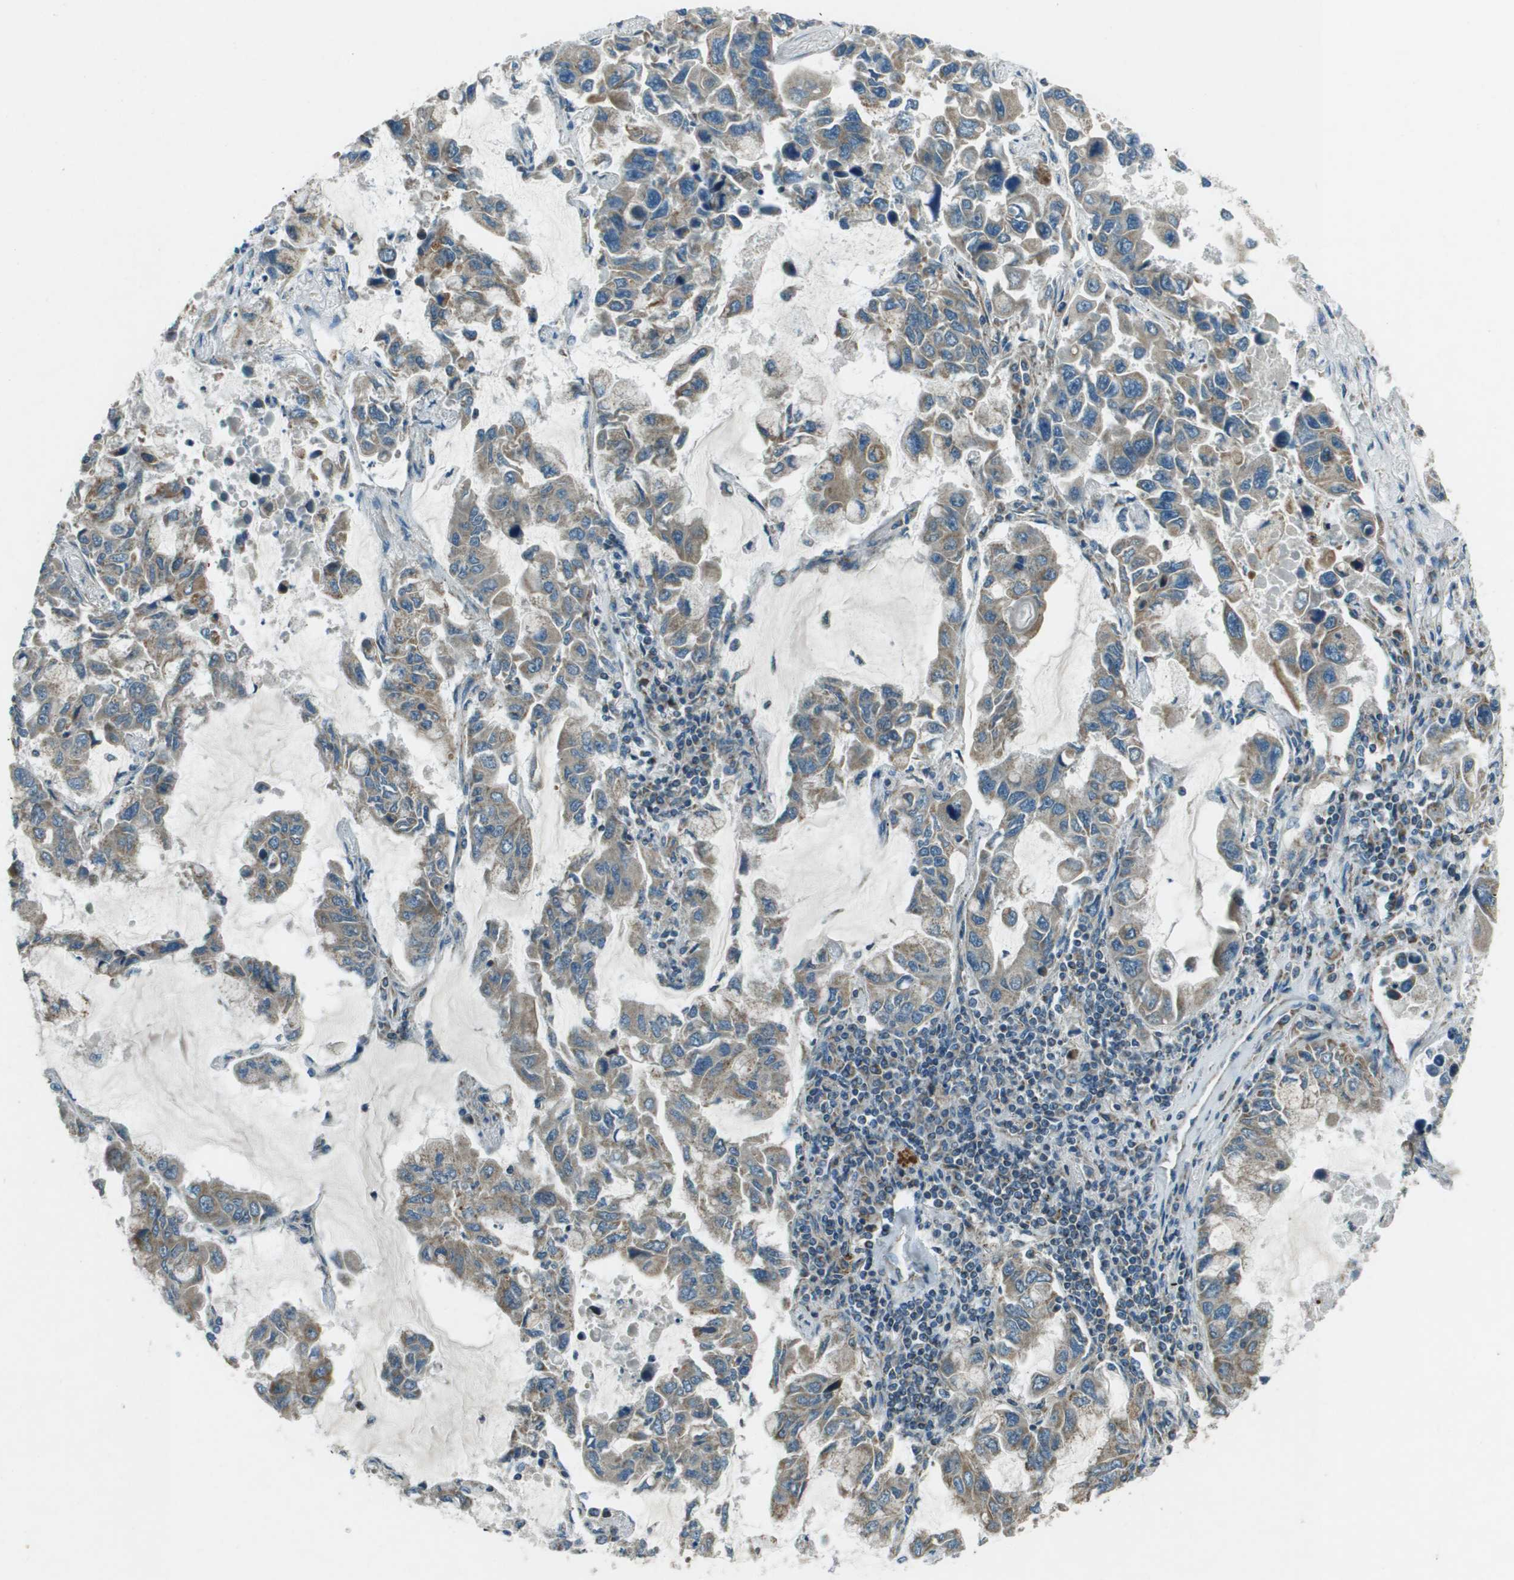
{"staining": {"intensity": "moderate", "quantity": ">75%", "location": "cytoplasmic/membranous"}, "tissue": "lung cancer", "cell_type": "Tumor cells", "image_type": "cancer", "snomed": [{"axis": "morphology", "description": "Adenocarcinoma, NOS"}, {"axis": "topography", "description": "Lung"}], "caption": "The immunohistochemical stain highlights moderate cytoplasmic/membranous expression in tumor cells of adenocarcinoma (lung) tissue.", "gene": "MIGA1", "patient": {"sex": "male", "age": 64}}